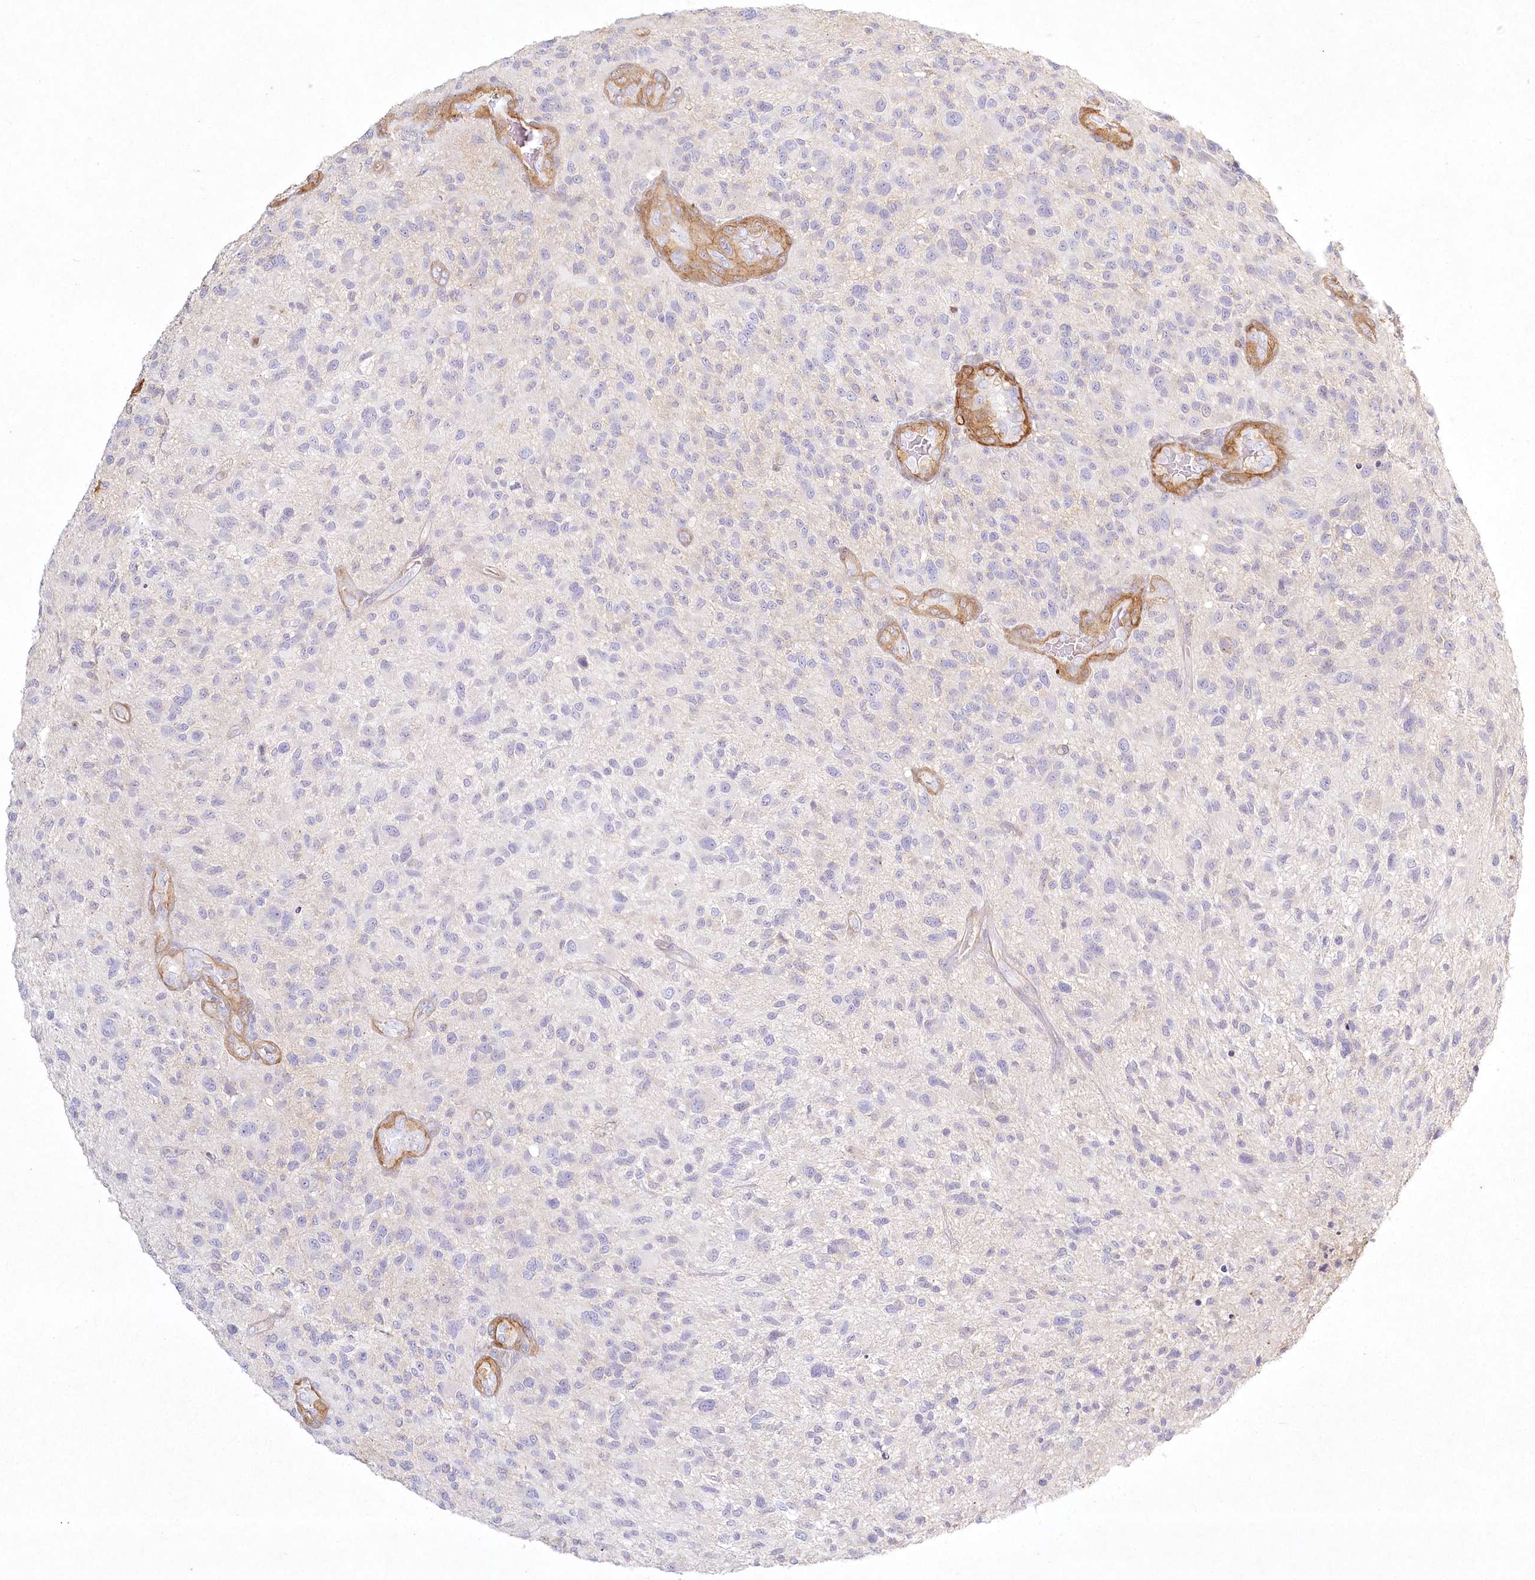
{"staining": {"intensity": "negative", "quantity": "none", "location": "none"}, "tissue": "glioma", "cell_type": "Tumor cells", "image_type": "cancer", "snomed": [{"axis": "morphology", "description": "Glioma, malignant, High grade"}, {"axis": "topography", "description": "Brain"}], "caption": "Immunohistochemistry (IHC) micrograph of neoplastic tissue: human malignant glioma (high-grade) stained with DAB demonstrates no significant protein expression in tumor cells.", "gene": "INPP4B", "patient": {"sex": "male", "age": 47}}